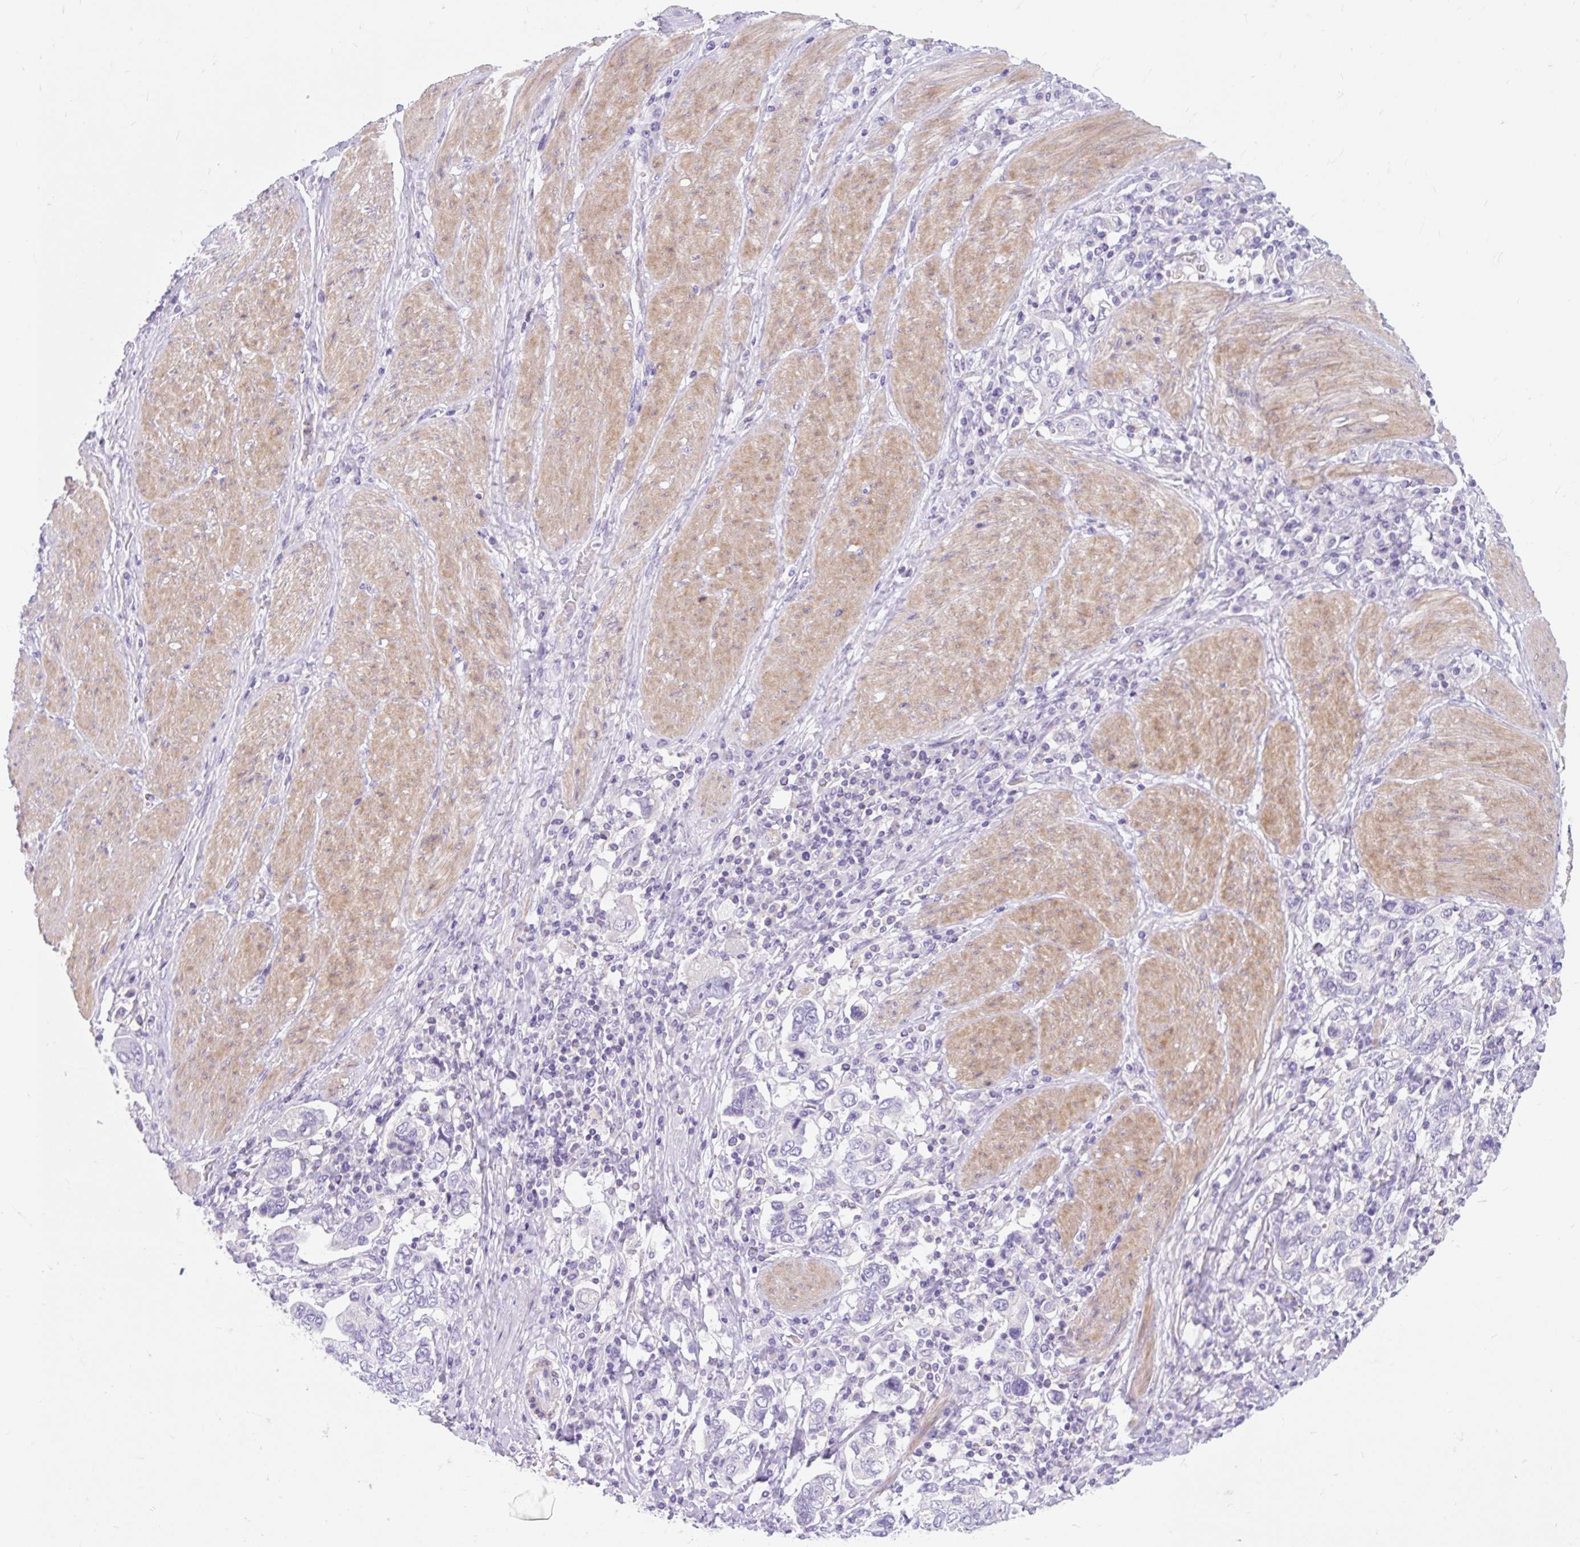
{"staining": {"intensity": "negative", "quantity": "none", "location": "none"}, "tissue": "stomach cancer", "cell_type": "Tumor cells", "image_type": "cancer", "snomed": [{"axis": "morphology", "description": "Adenocarcinoma, NOS"}, {"axis": "topography", "description": "Stomach, upper"}, {"axis": "topography", "description": "Stomach"}], "caption": "IHC photomicrograph of stomach adenocarcinoma stained for a protein (brown), which shows no positivity in tumor cells.", "gene": "SLC28A1", "patient": {"sex": "male", "age": 62}}